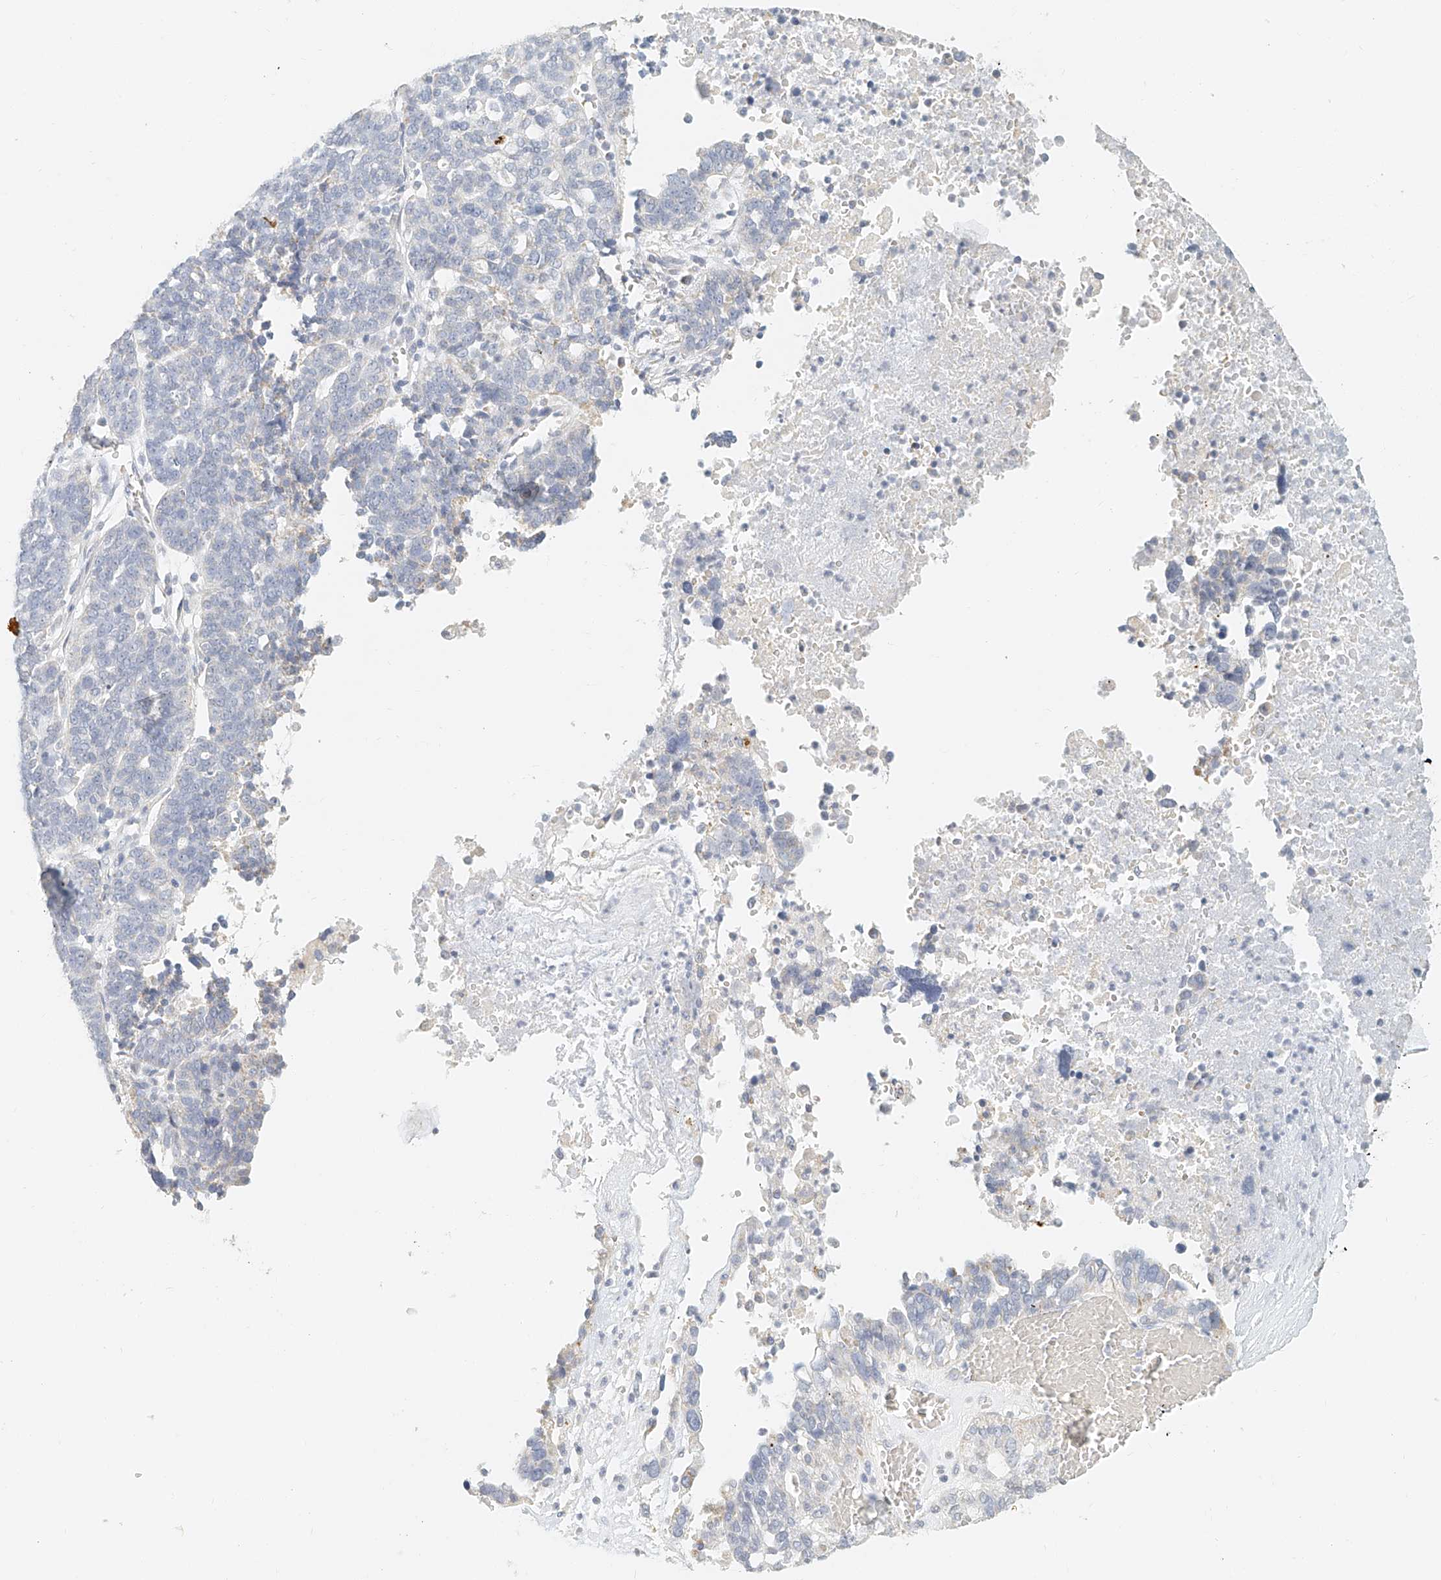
{"staining": {"intensity": "negative", "quantity": "none", "location": "none"}, "tissue": "ovarian cancer", "cell_type": "Tumor cells", "image_type": "cancer", "snomed": [{"axis": "morphology", "description": "Cystadenocarcinoma, serous, NOS"}, {"axis": "topography", "description": "Ovary"}], "caption": "An image of human ovarian cancer is negative for staining in tumor cells.", "gene": "CXorf58", "patient": {"sex": "female", "age": 59}}